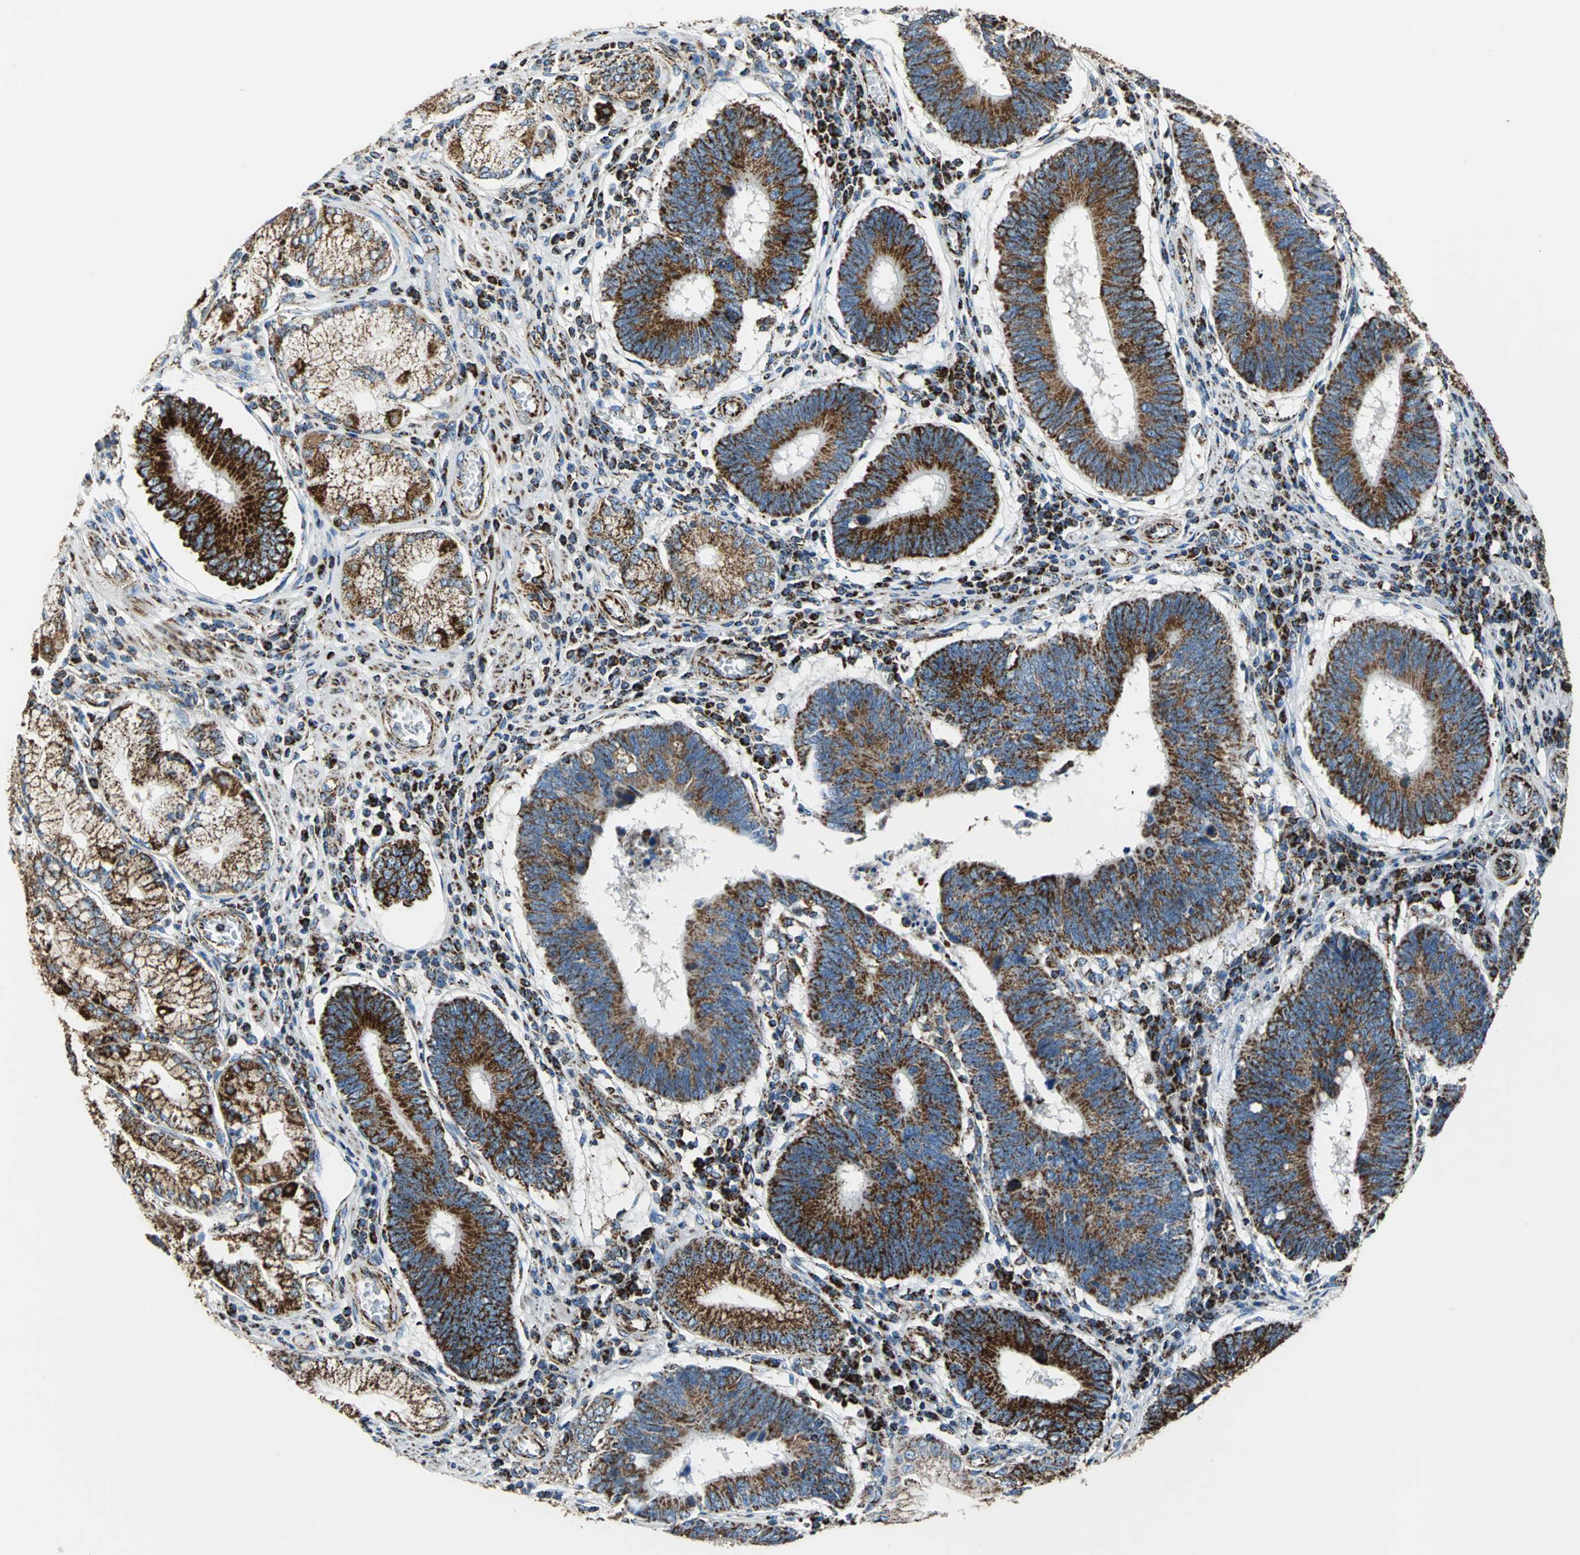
{"staining": {"intensity": "strong", "quantity": ">75%", "location": "cytoplasmic/membranous"}, "tissue": "stomach cancer", "cell_type": "Tumor cells", "image_type": "cancer", "snomed": [{"axis": "morphology", "description": "Adenocarcinoma, NOS"}, {"axis": "topography", "description": "Stomach"}], "caption": "Approximately >75% of tumor cells in human stomach adenocarcinoma exhibit strong cytoplasmic/membranous protein staining as visualized by brown immunohistochemical staining.", "gene": "ECH1", "patient": {"sex": "male", "age": 59}}